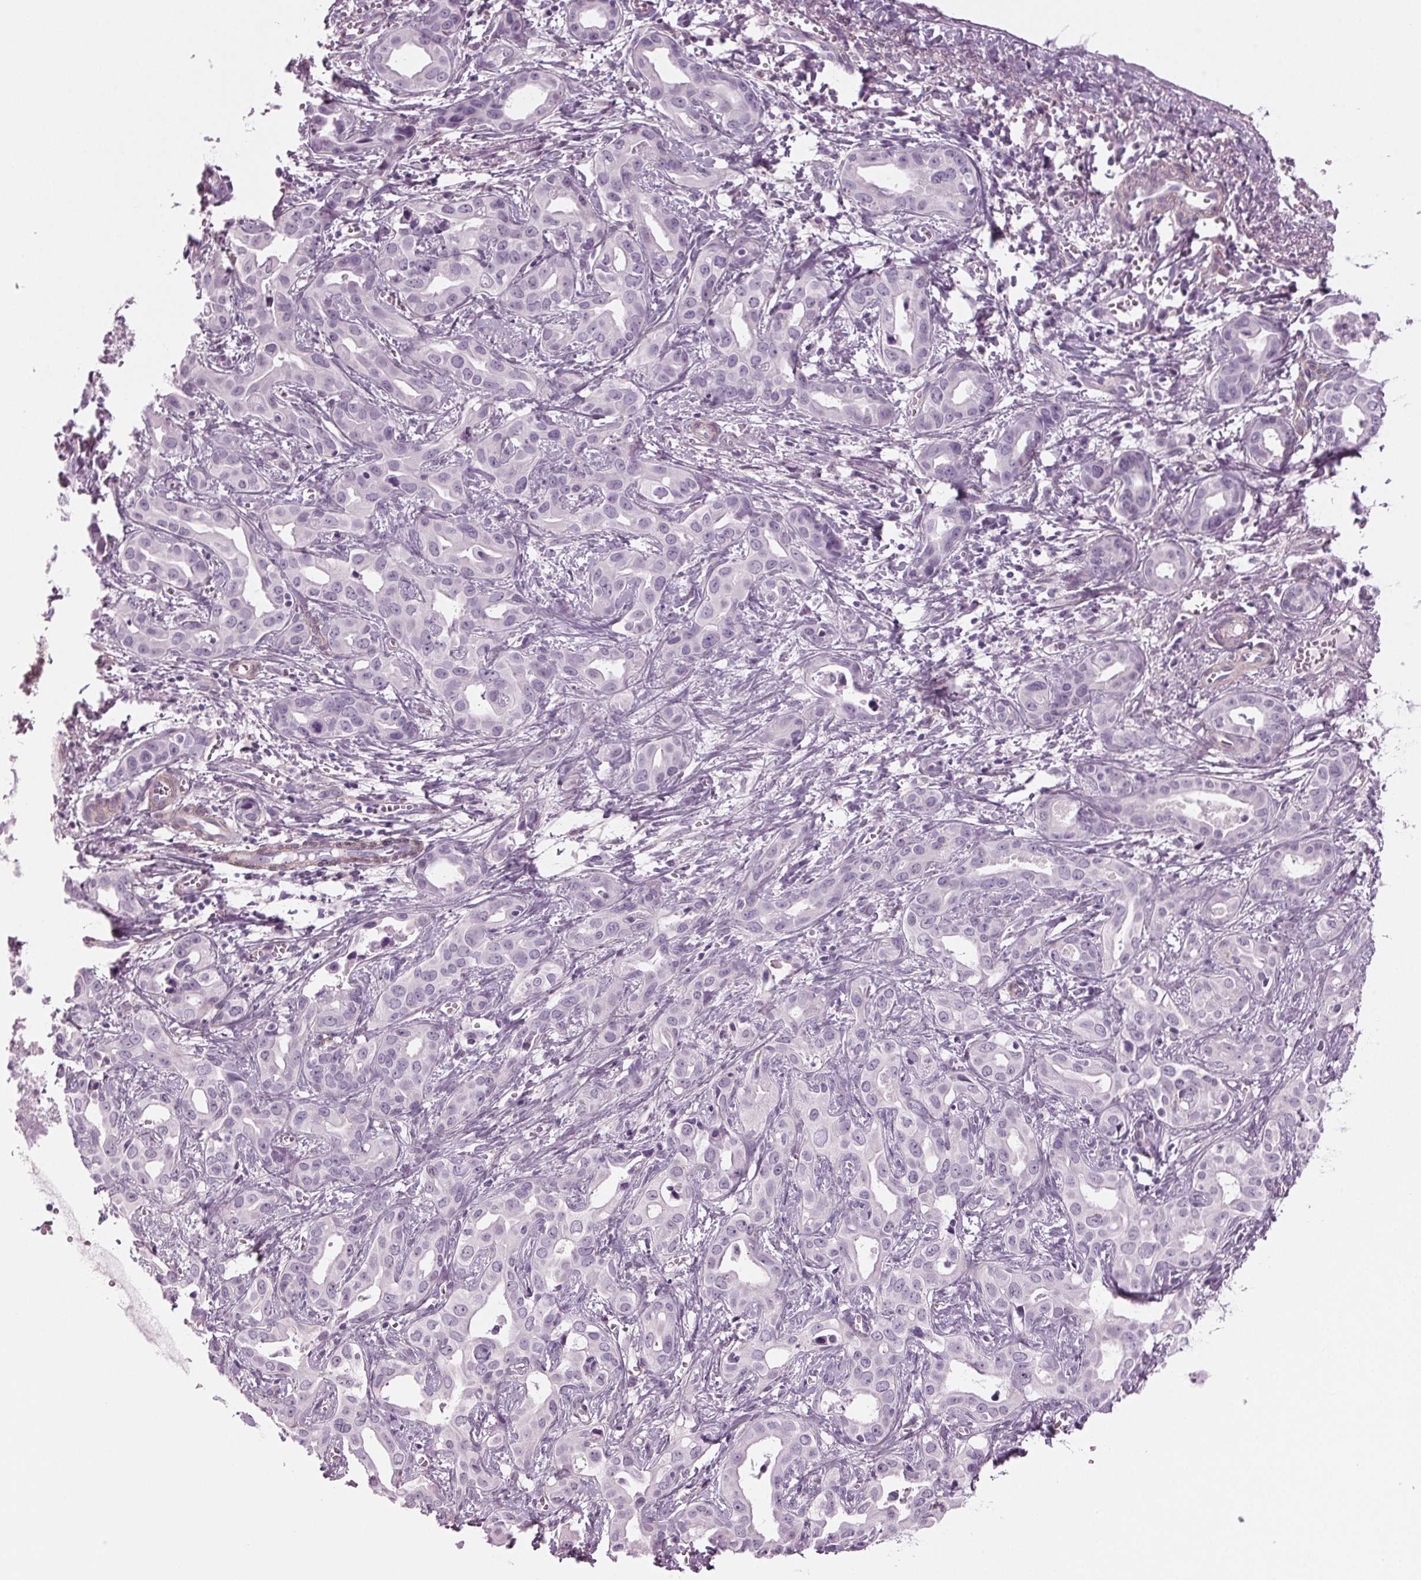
{"staining": {"intensity": "negative", "quantity": "none", "location": "none"}, "tissue": "liver cancer", "cell_type": "Tumor cells", "image_type": "cancer", "snomed": [{"axis": "morphology", "description": "Cholangiocarcinoma"}, {"axis": "topography", "description": "Liver"}], "caption": "The histopathology image exhibits no staining of tumor cells in liver cancer.", "gene": "BHLHE22", "patient": {"sex": "female", "age": 65}}